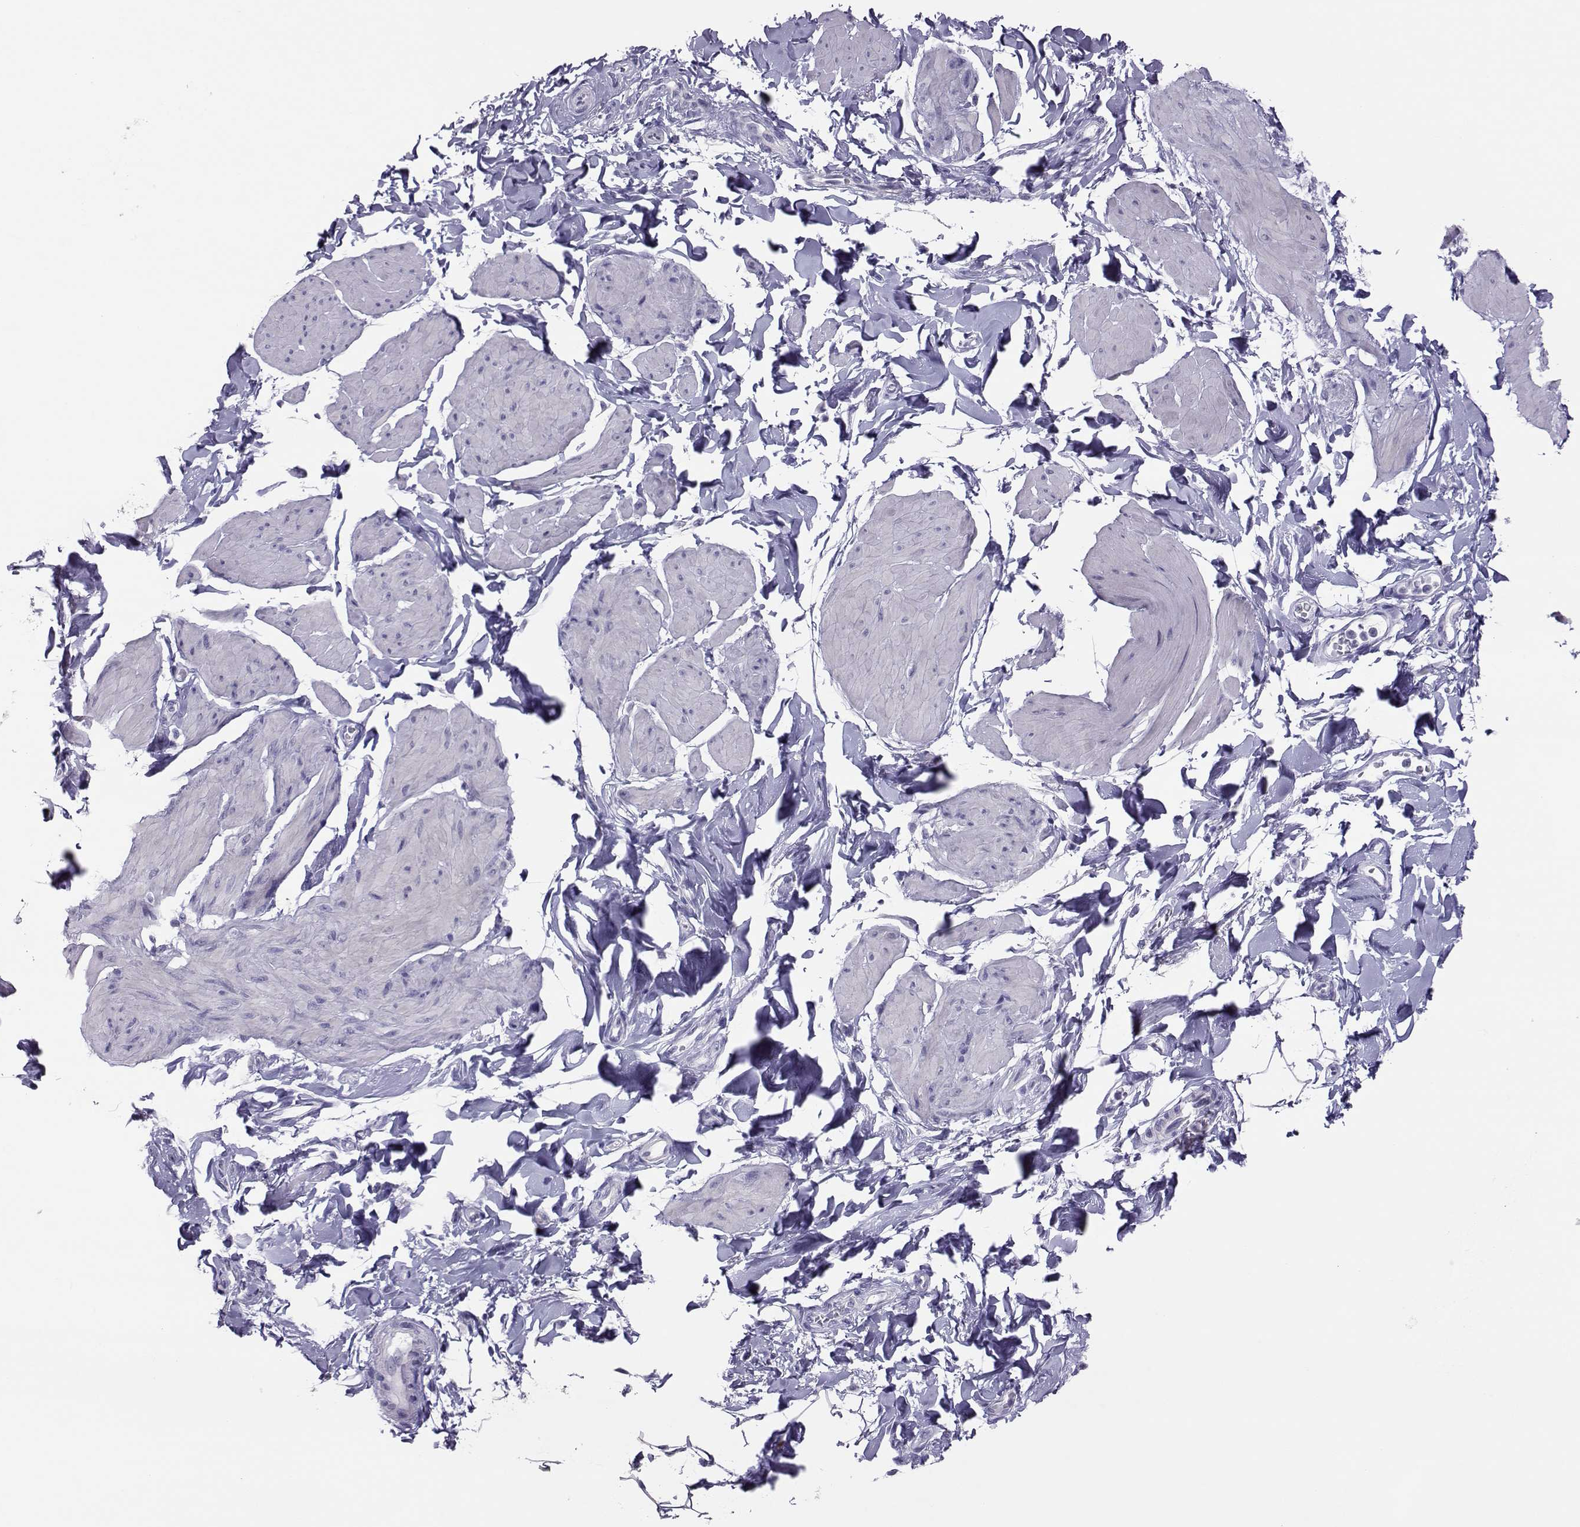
{"staining": {"intensity": "negative", "quantity": "none", "location": "none"}, "tissue": "smooth muscle", "cell_type": "Smooth muscle cells", "image_type": "normal", "snomed": [{"axis": "morphology", "description": "Normal tissue, NOS"}, {"axis": "topography", "description": "Adipose tissue"}, {"axis": "topography", "description": "Smooth muscle"}, {"axis": "topography", "description": "Peripheral nerve tissue"}], "caption": "Immunohistochemical staining of unremarkable human smooth muscle reveals no significant expression in smooth muscle cells.", "gene": "TRPM7", "patient": {"sex": "male", "age": 83}}